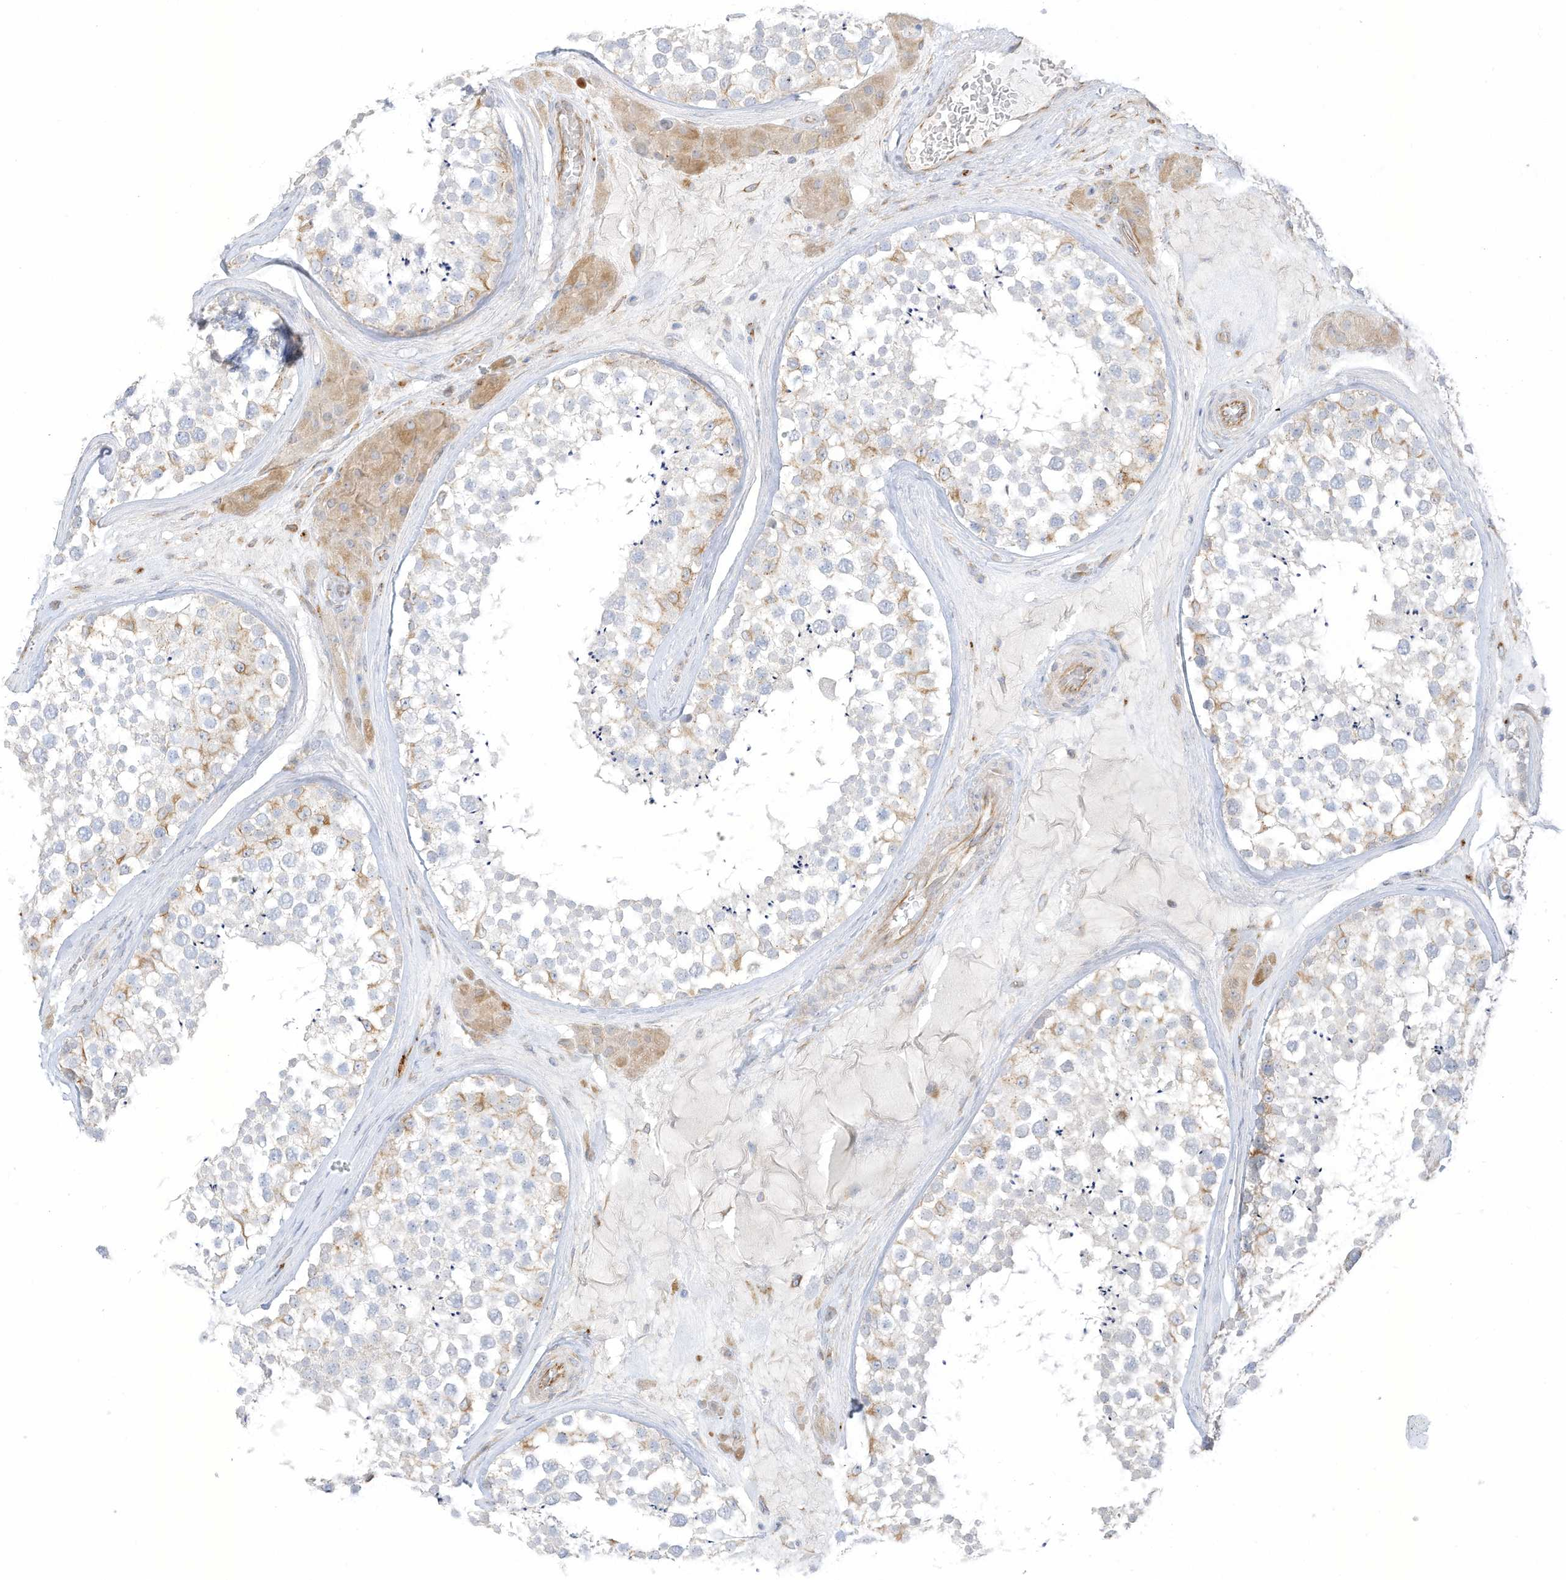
{"staining": {"intensity": "moderate", "quantity": "<25%", "location": "cytoplasmic/membranous"}, "tissue": "testis", "cell_type": "Cells in seminiferous ducts", "image_type": "normal", "snomed": [{"axis": "morphology", "description": "Normal tissue, NOS"}, {"axis": "topography", "description": "Testis"}], "caption": "This is a photomicrograph of immunohistochemistry staining of unremarkable testis, which shows moderate staining in the cytoplasmic/membranous of cells in seminiferous ducts.", "gene": "TAL2", "patient": {"sex": "male", "age": 46}}